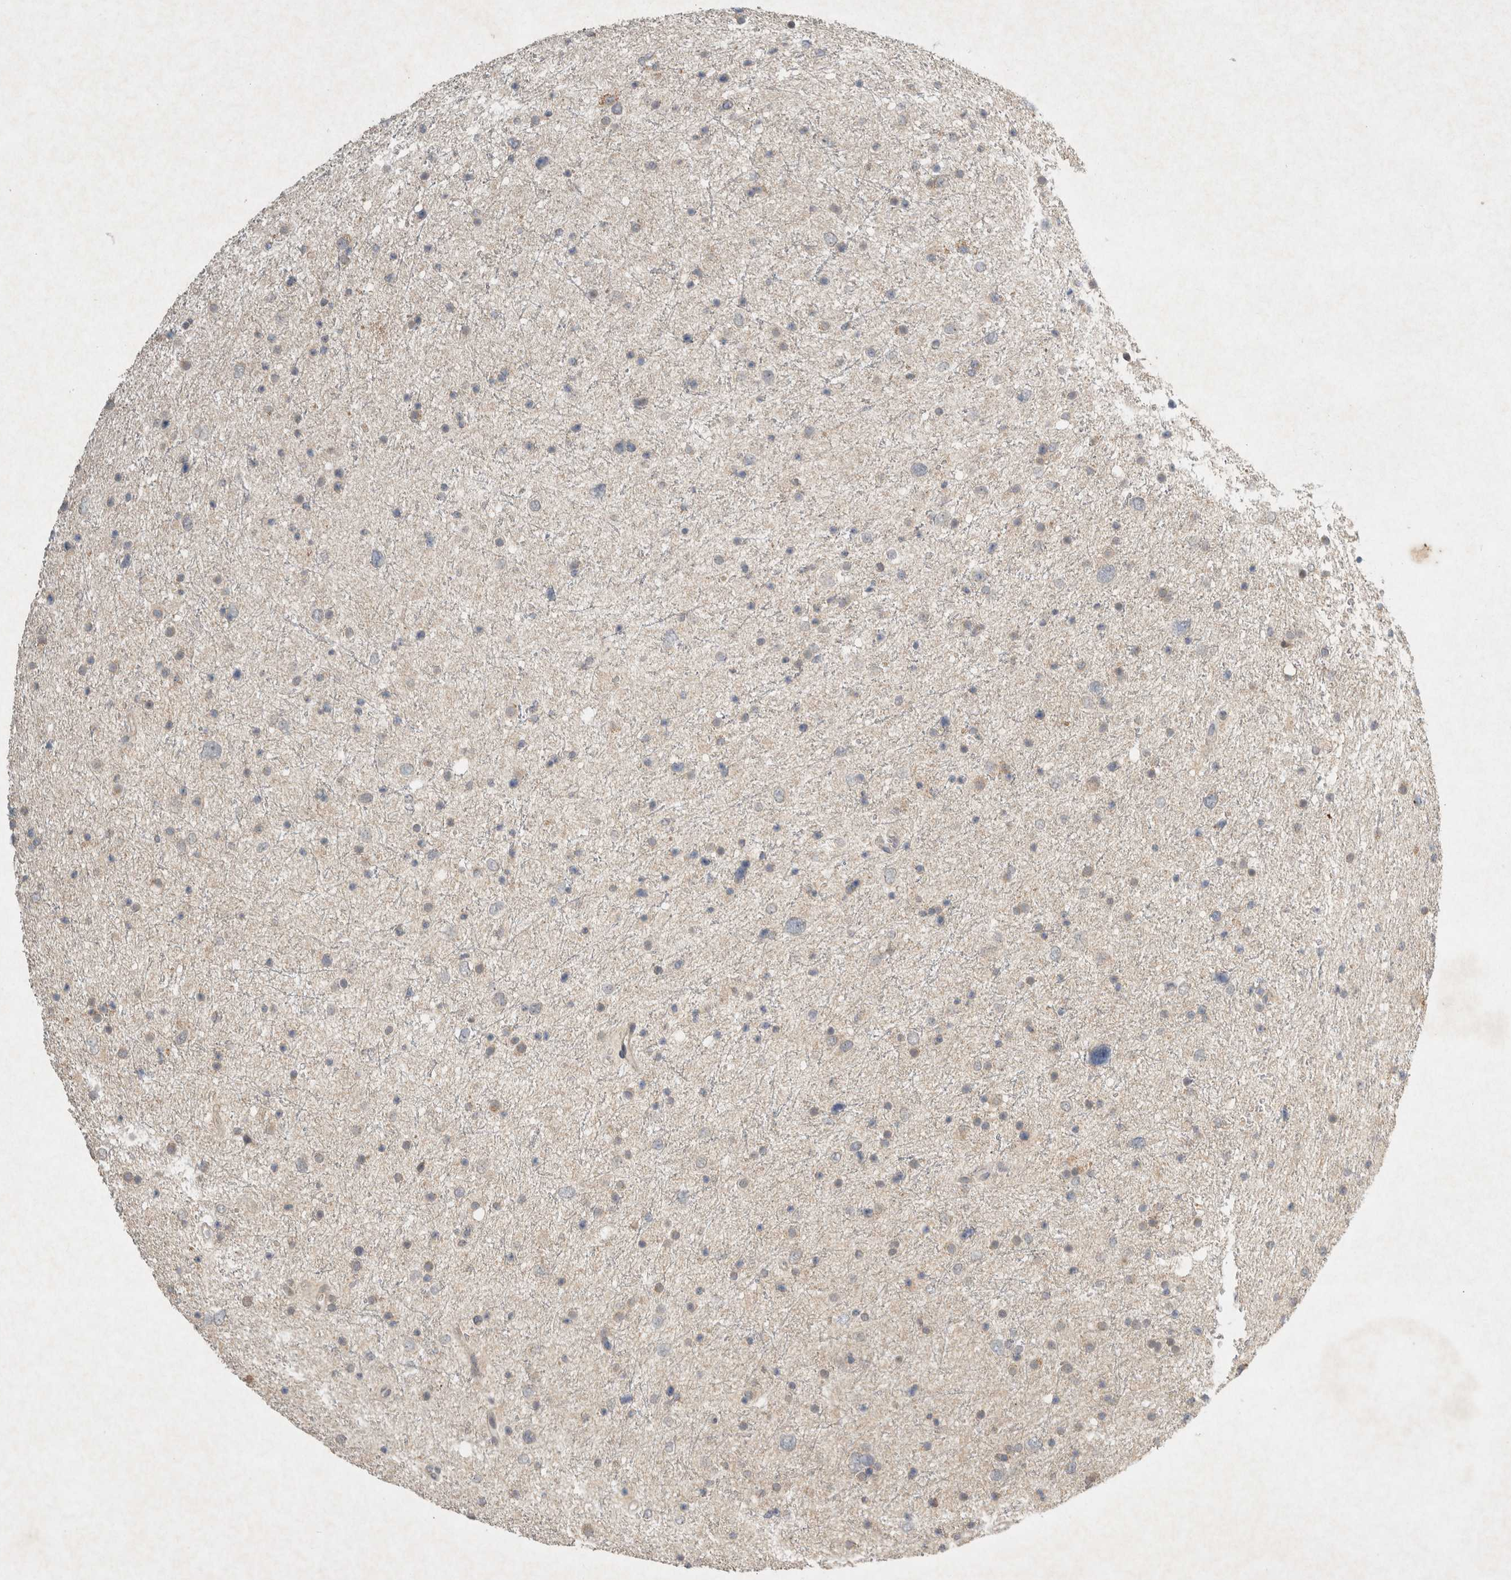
{"staining": {"intensity": "weak", "quantity": "<25%", "location": "cytoplasmic/membranous"}, "tissue": "glioma", "cell_type": "Tumor cells", "image_type": "cancer", "snomed": [{"axis": "morphology", "description": "Glioma, malignant, Low grade"}, {"axis": "topography", "description": "Brain"}], "caption": "IHC micrograph of neoplastic tissue: low-grade glioma (malignant) stained with DAB (3,3'-diaminobenzidine) exhibits no significant protein staining in tumor cells.", "gene": "LOXL2", "patient": {"sex": "female", "age": 37}}